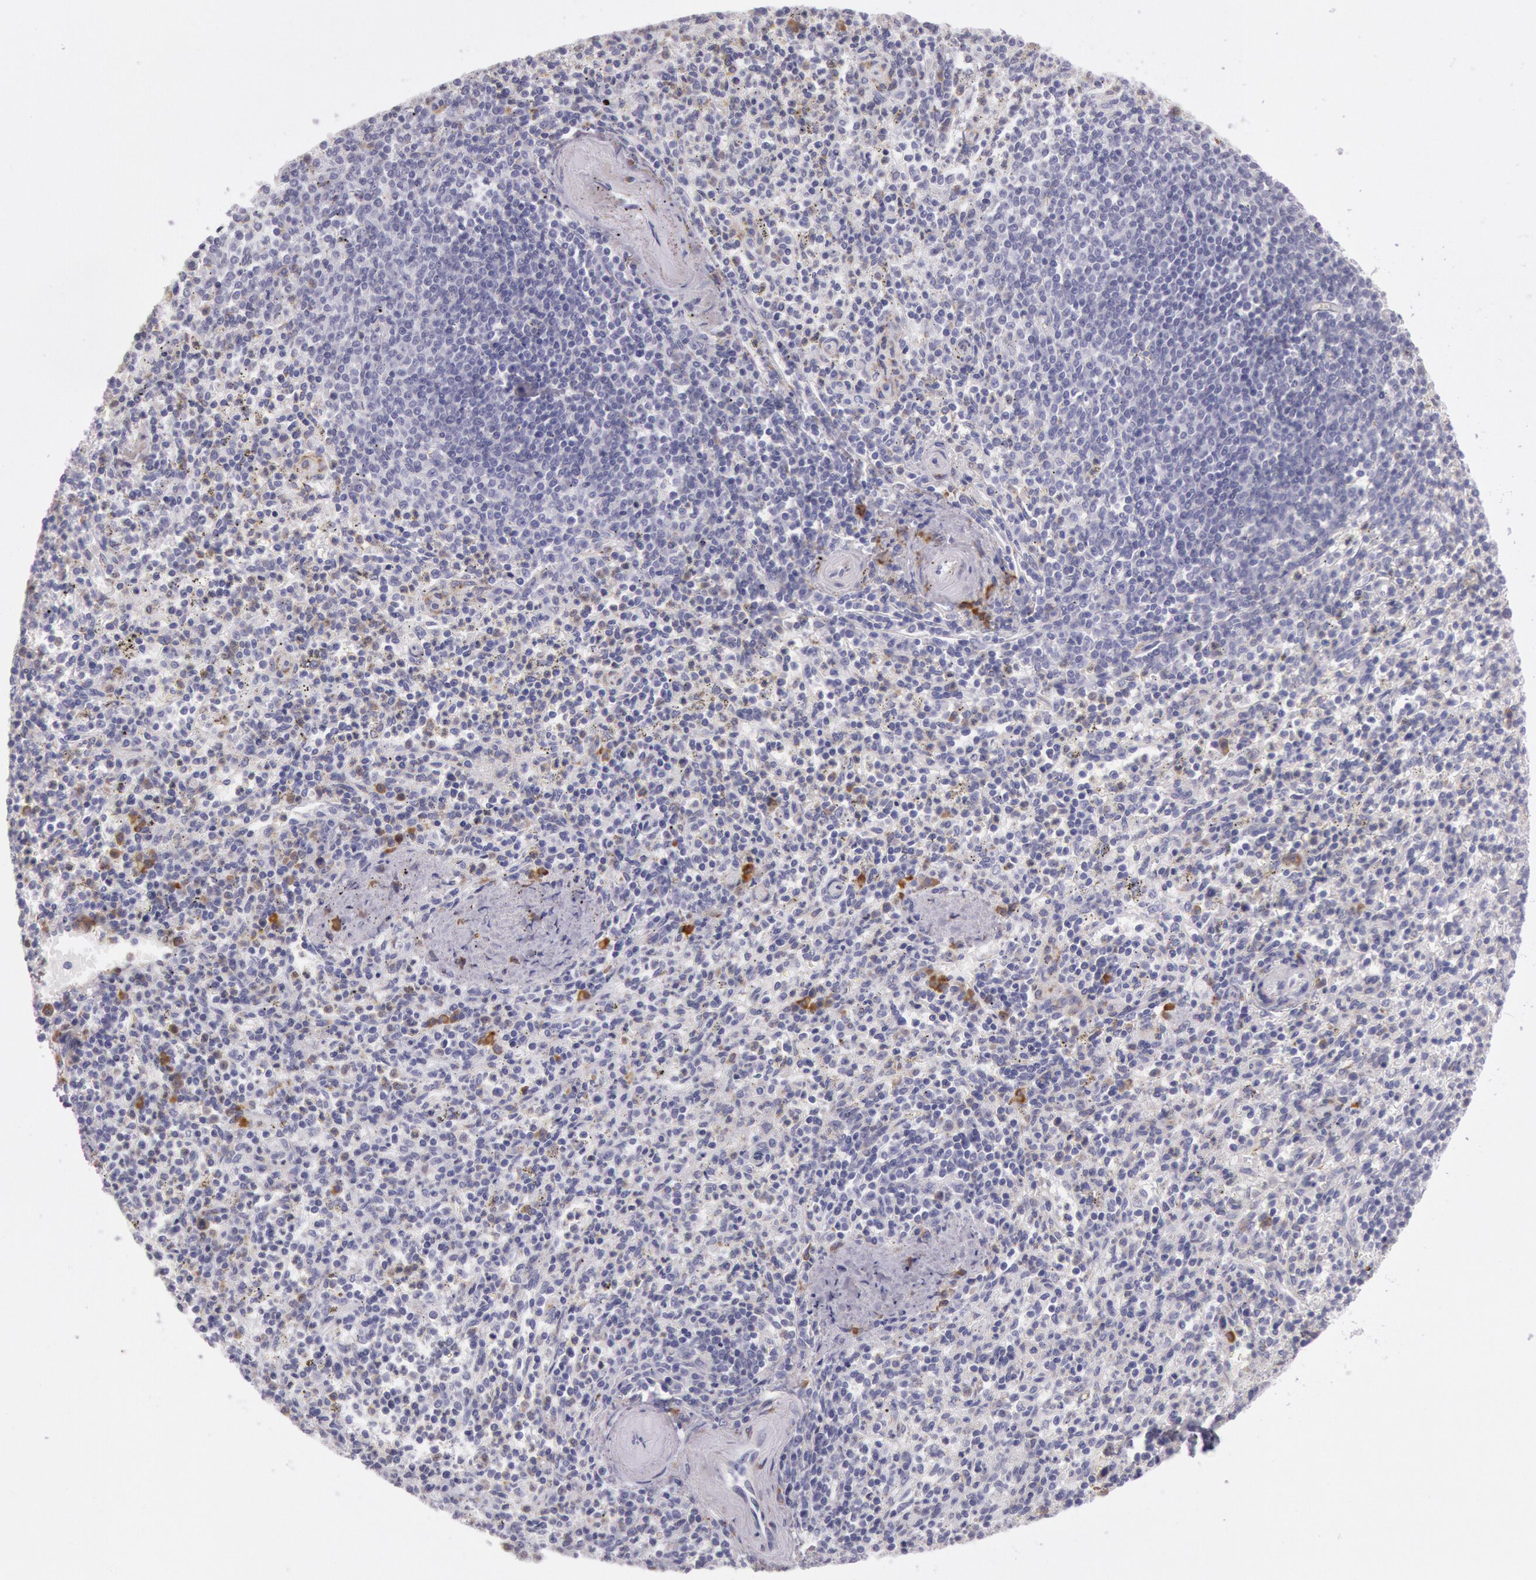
{"staining": {"intensity": "strong", "quantity": "<25%", "location": "cytoplasmic/membranous"}, "tissue": "spleen", "cell_type": "Cells in red pulp", "image_type": "normal", "snomed": [{"axis": "morphology", "description": "Normal tissue, NOS"}, {"axis": "topography", "description": "Spleen"}], "caption": "Immunohistochemical staining of benign human spleen reveals <25% levels of strong cytoplasmic/membranous protein positivity in about <25% of cells in red pulp.", "gene": "CIDEB", "patient": {"sex": "male", "age": 72}}